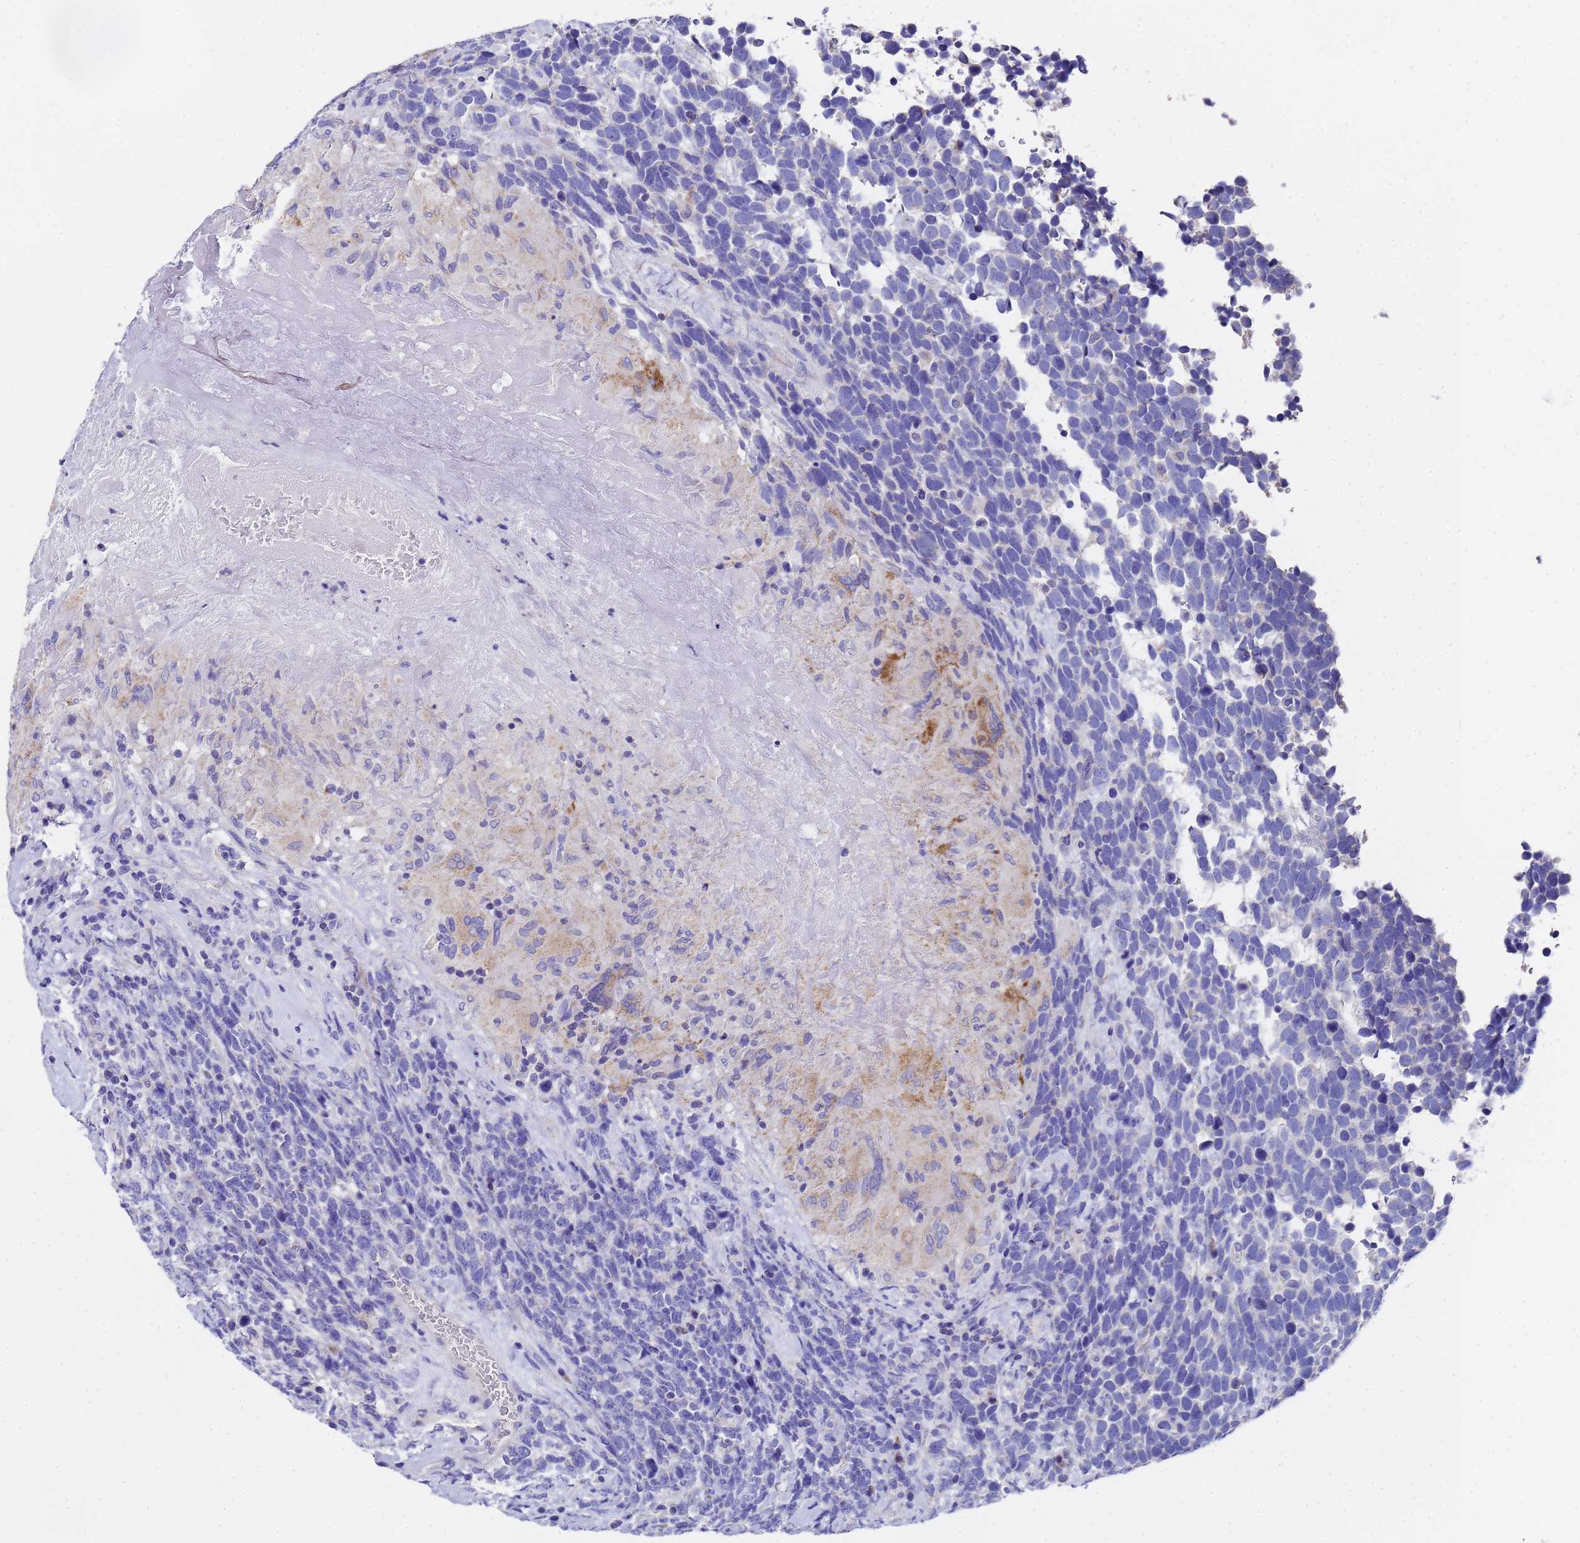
{"staining": {"intensity": "negative", "quantity": "none", "location": "none"}, "tissue": "urothelial cancer", "cell_type": "Tumor cells", "image_type": "cancer", "snomed": [{"axis": "morphology", "description": "Urothelial carcinoma, High grade"}, {"axis": "topography", "description": "Urinary bladder"}], "caption": "Human urothelial carcinoma (high-grade) stained for a protein using immunohistochemistry (IHC) reveals no expression in tumor cells.", "gene": "MRPS12", "patient": {"sex": "female", "age": 82}}